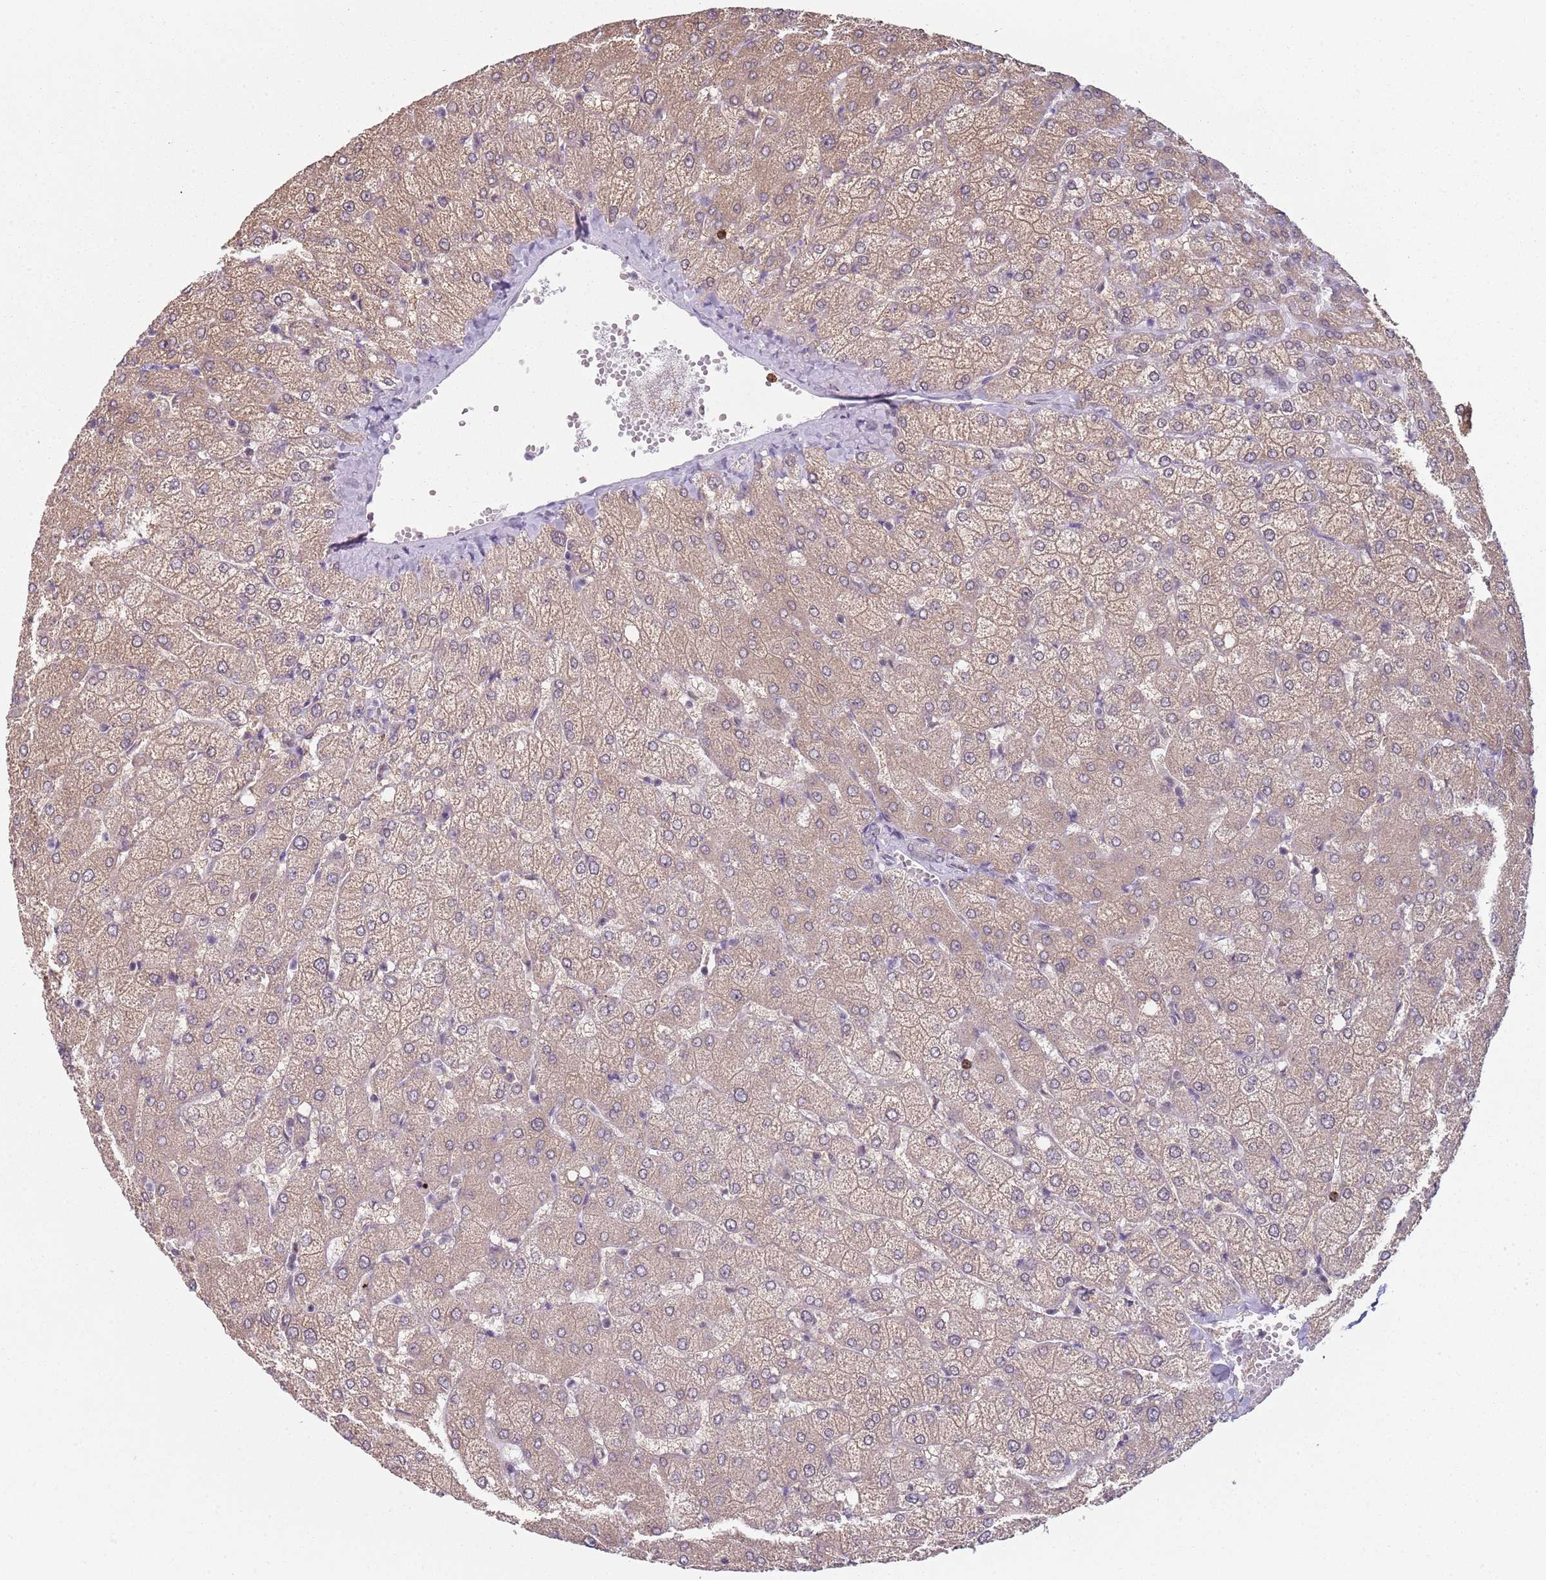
{"staining": {"intensity": "negative", "quantity": "none", "location": "none"}, "tissue": "liver", "cell_type": "Cholangiocytes", "image_type": "normal", "snomed": [{"axis": "morphology", "description": "Normal tissue, NOS"}, {"axis": "topography", "description": "Liver"}], "caption": "Normal liver was stained to show a protein in brown. There is no significant staining in cholangiocytes.", "gene": "SMARCAL1", "patient": {"sex": "female", "age": 54}}